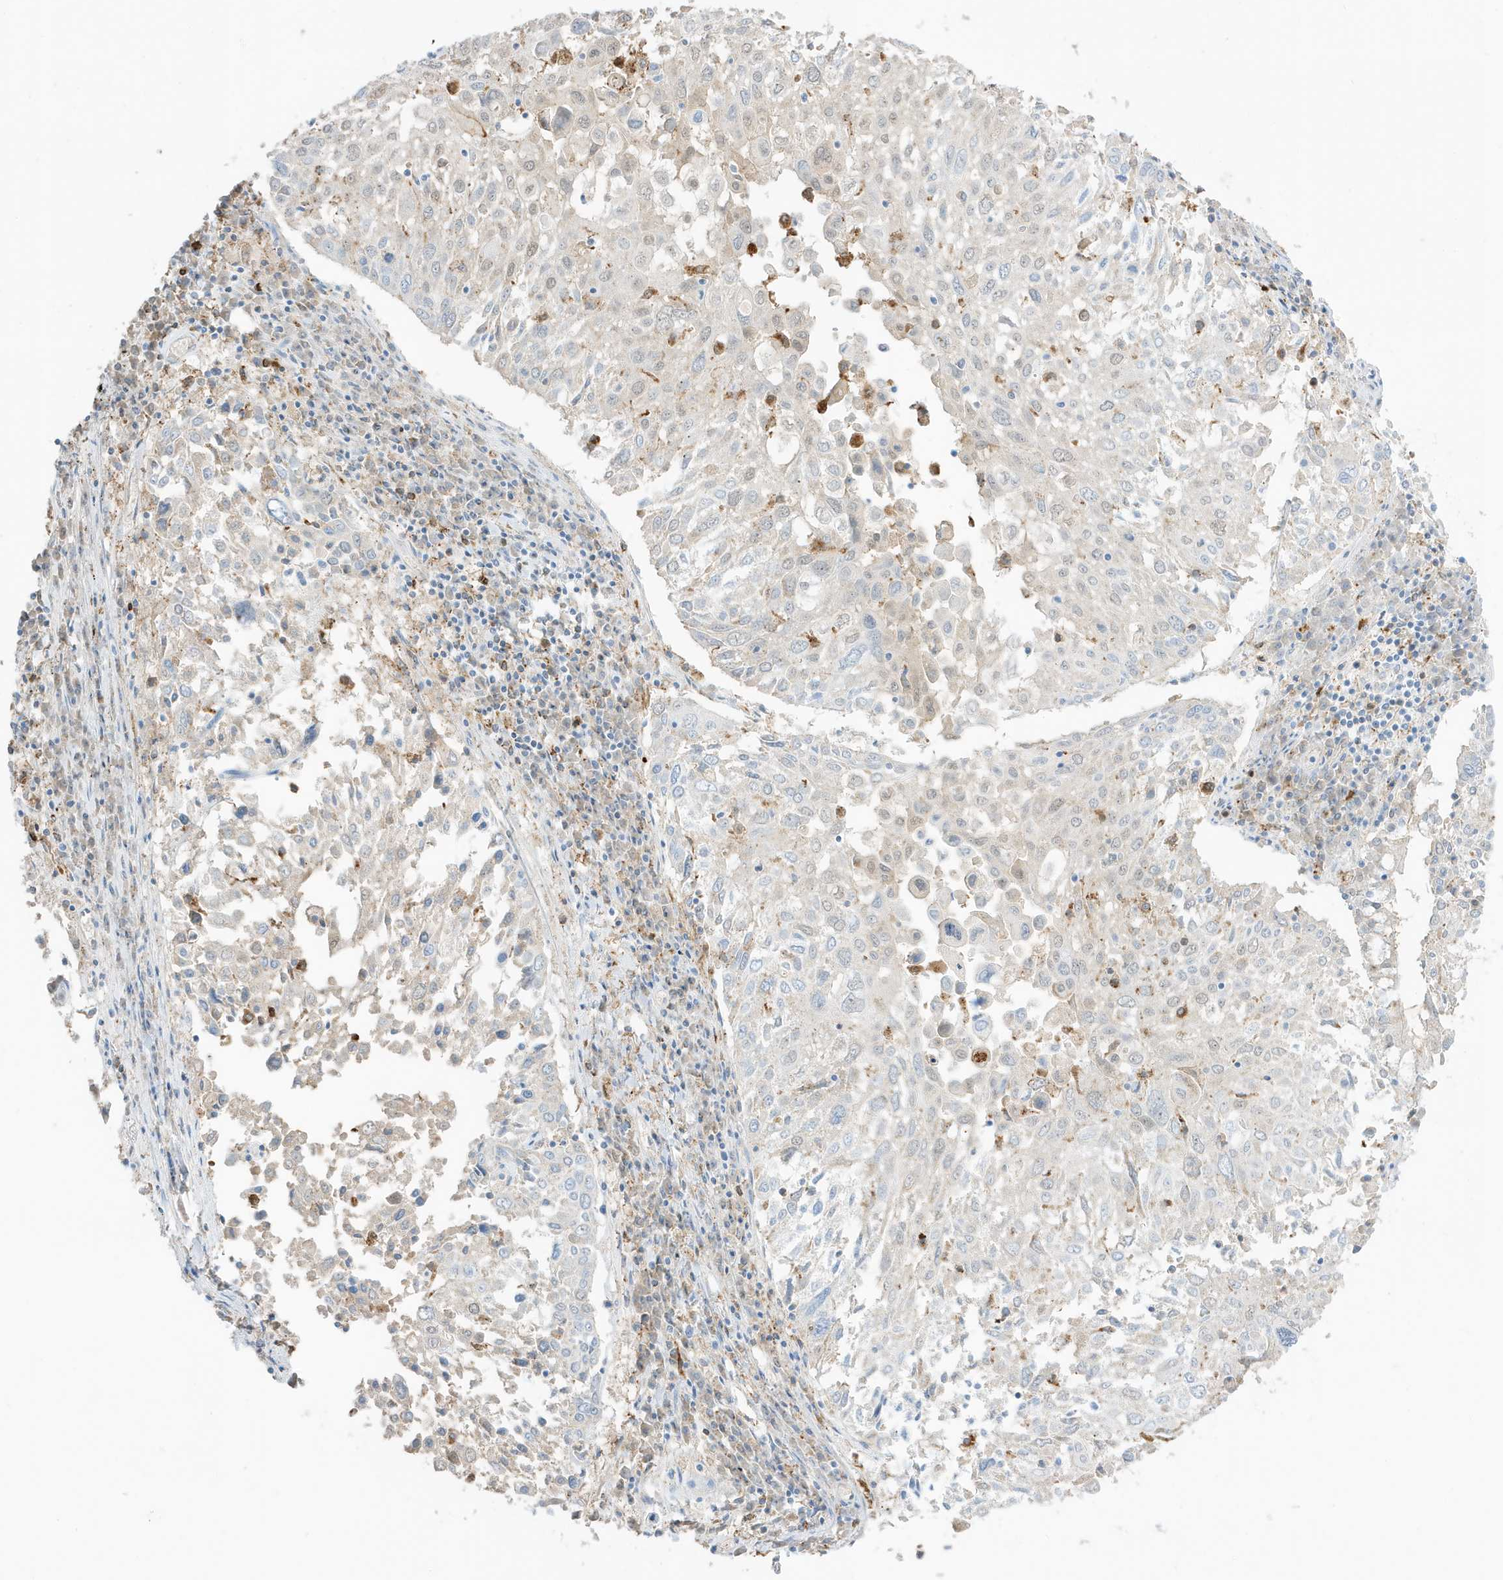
{"staining": {"intensity": "negative", "quantity": "none", "location": "none"}, "tissue": "lung cancer", "cell_type": "Tumor cells", "image_type": "cancer", "snomed": [{"axis": "morphology", "description": "Squamous cell carcinoma, NOS"}, {"axis": "topography", "description": "Lung"}], "caption": "A histopathology image of lung cancer stained for a protein reveals no brown staining in tumor cells.", "gene": "GCA", "patient": {"sex": "male", "age": 65}}